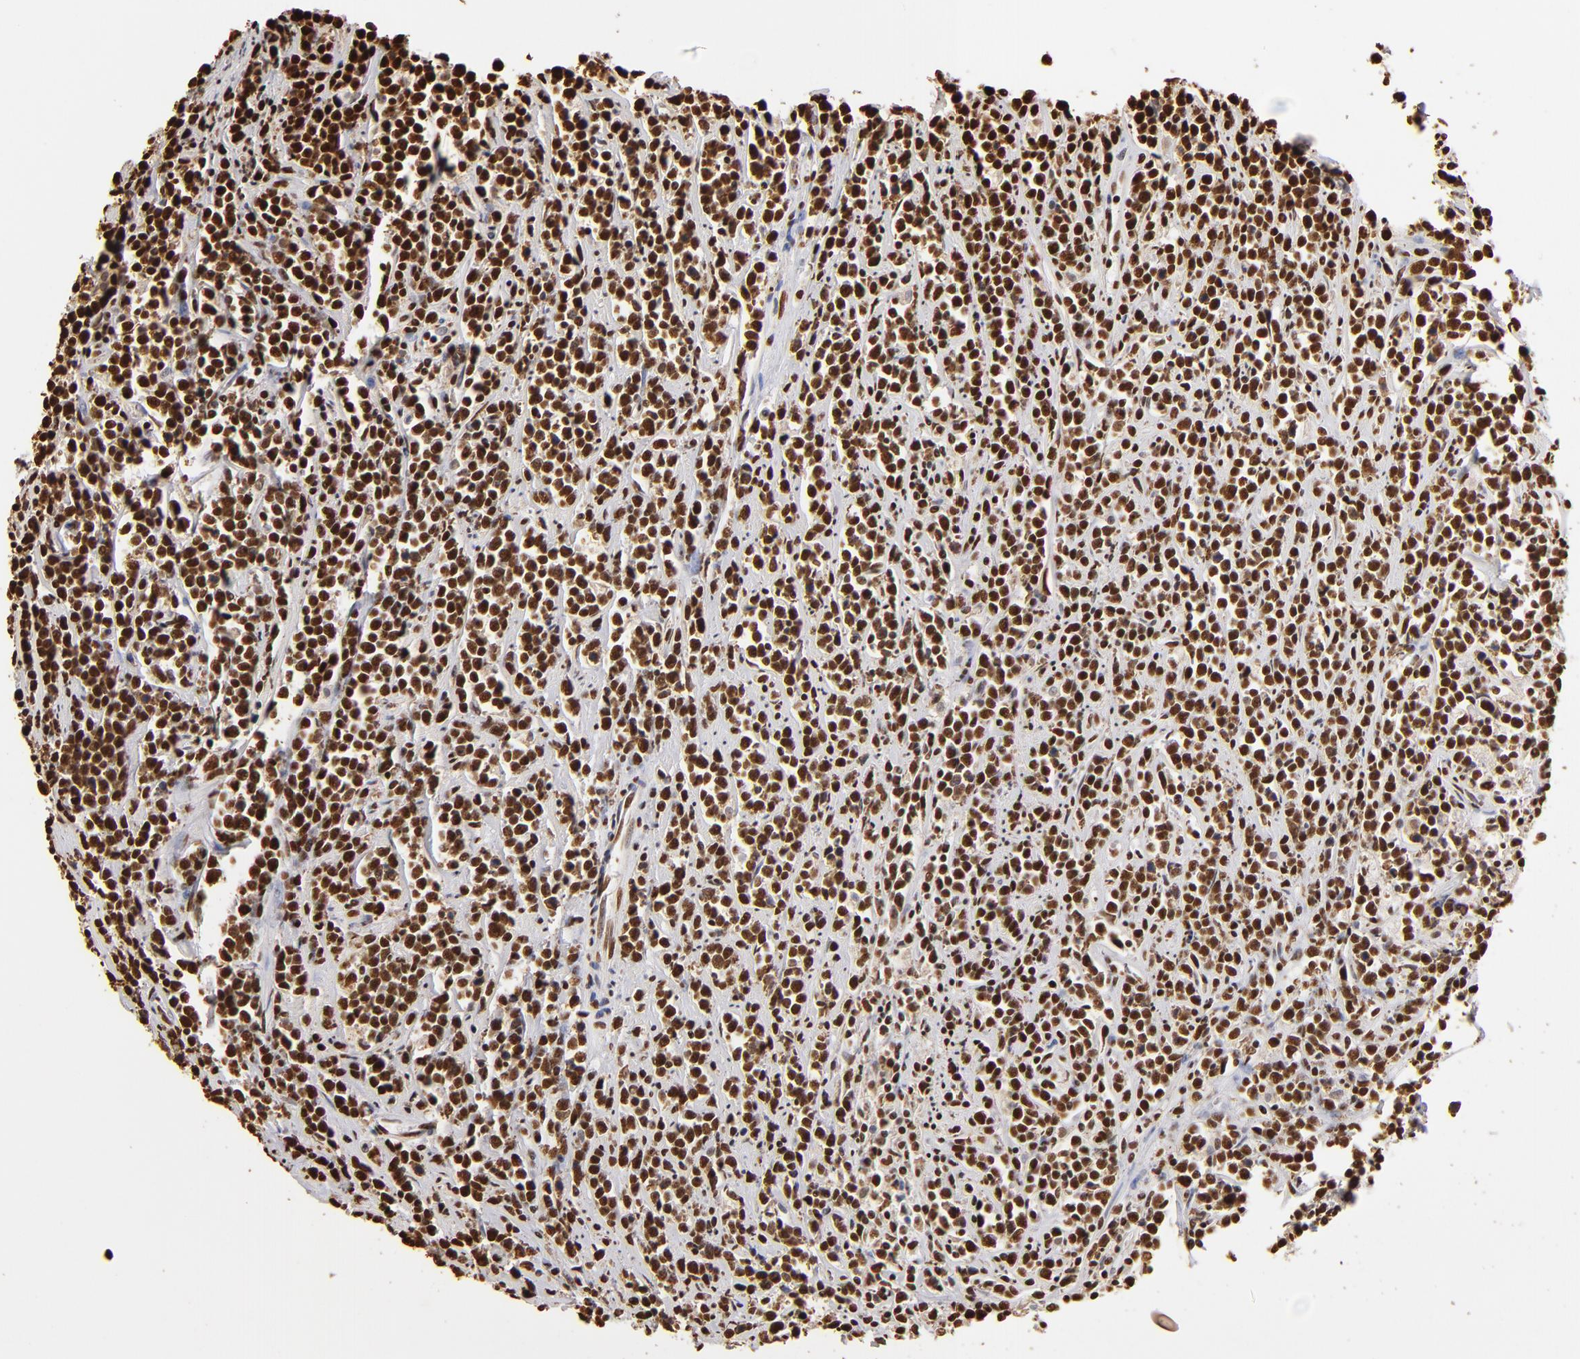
{"staining": {"intensity": "strong", "quantity": ">75%", "location": "nuclear"}, "tissue": "lymphoma", "cell_type": "Tumor cells", "image_type": "cancer", "snomed": [{"axis": "morphology", "description": "Malignant lymphoma, non-Hodgkin's type, High grade"}, {"axis": "topography", "description": "Small intestine"}, {"axis": "topography", "description": "Colon"}], "caption": "IHC staining of malignant lymphoma, non-Hodgkin's type (high-grade), which exhibits high levels of strong nuclear positivity in about >75% of tumor cells indicating strong nuclear protein positivity. The staining was performed using DAB (3,3'-diaminobenzidine) (brown) for protein detection and nuclei were counterstained in hematoxylin (blue).", "gene": "ILF3", "patient": {"sex": "male", "age": 8}}